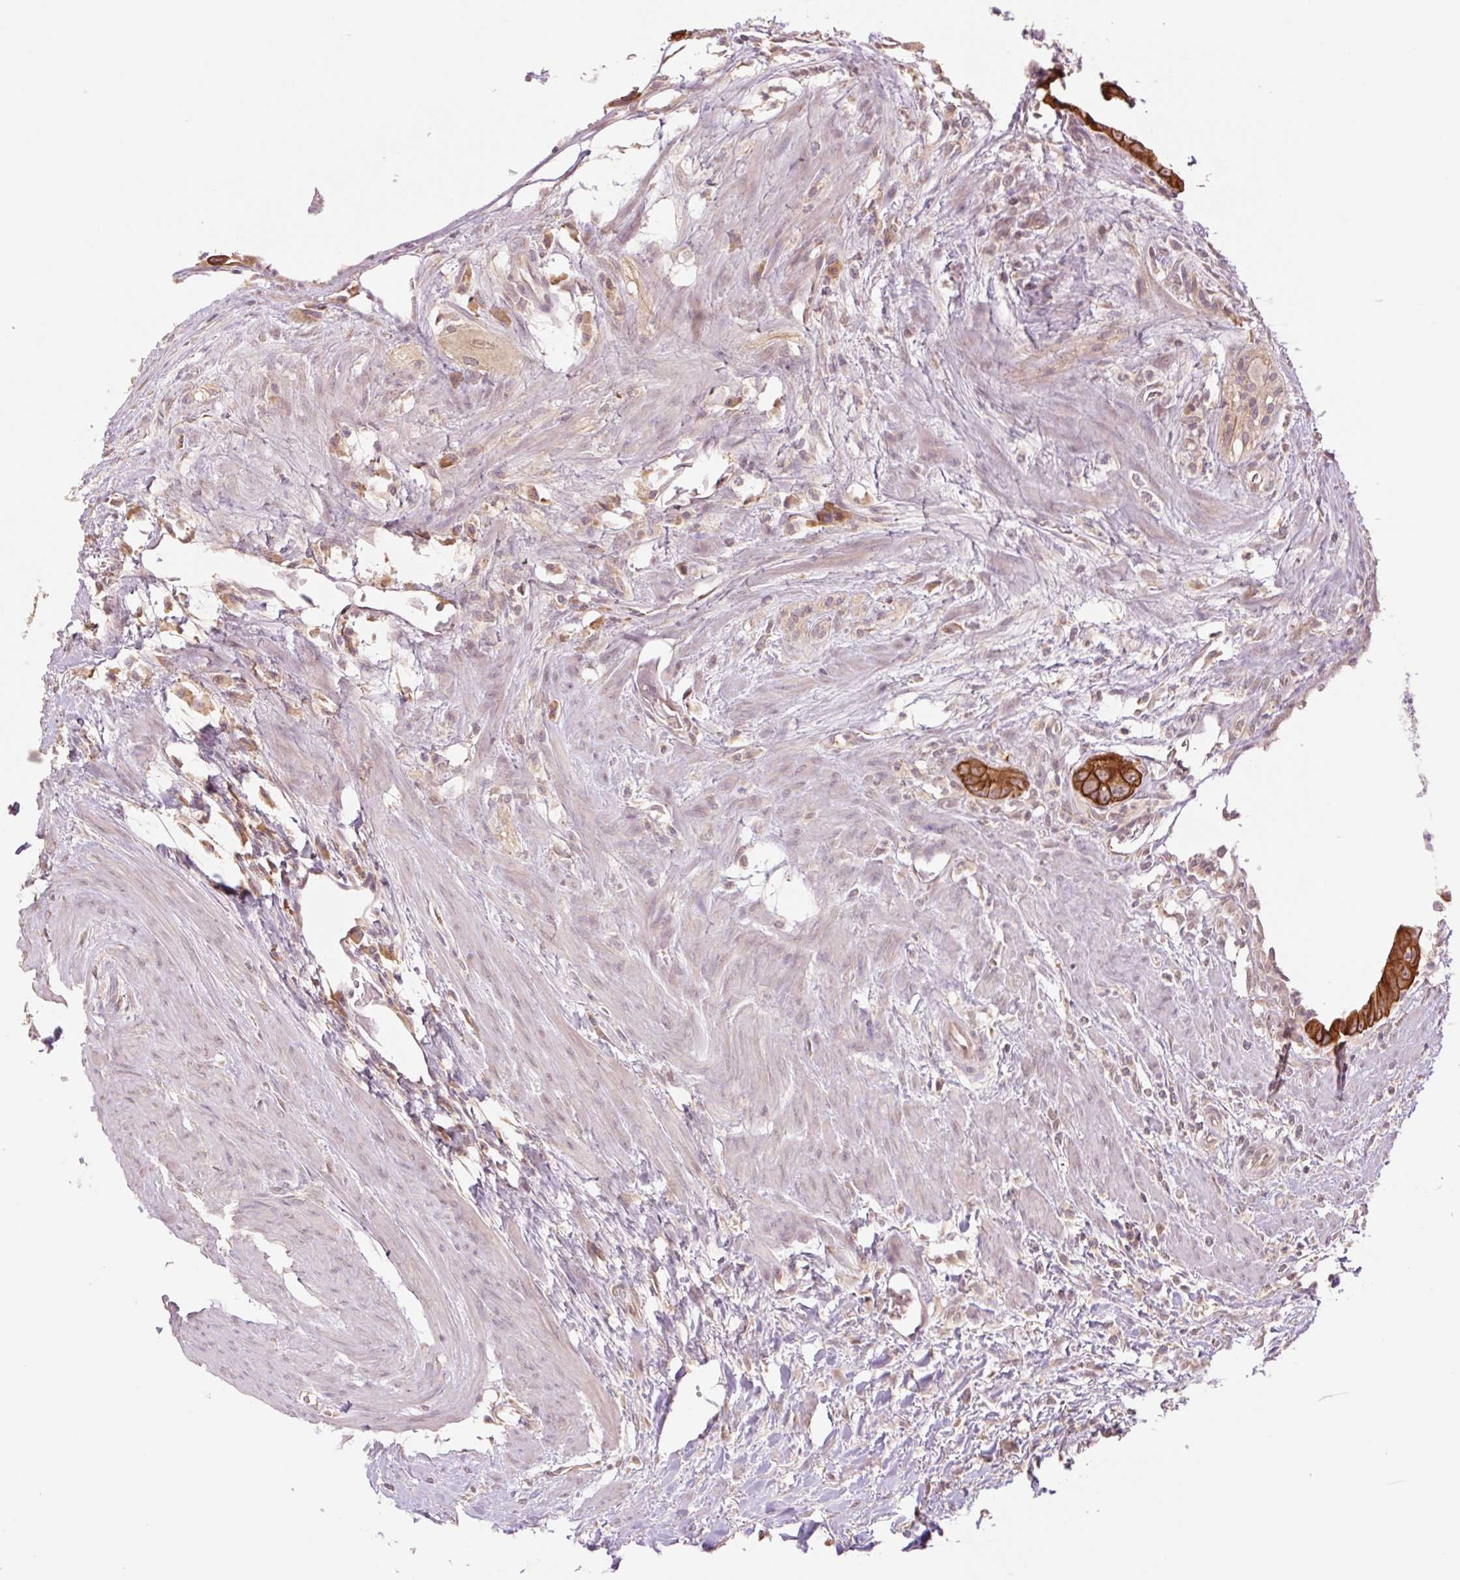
{"staining": {"intensity": "strong", "quantity": ">75%", "location": "cytoplasmic/membranous"}, "tissue": "colorectal cancer", "cell_type": "Tumor cells", "image_type": "cancer", "snomed": [{"axis": "morphology", "description": "Adenocarcinoma, NOS"}, {"axis": "topography", "description": "Rectum"}], "caption": "Protein positivity by immunohistochemistry shows strong cytoplasmic/membranous staining in about >75% of tumor cells in adenocarcinoma (colorectal).", "gene": "YJU2B", "patient": {"sex": "male", "age": 78}}